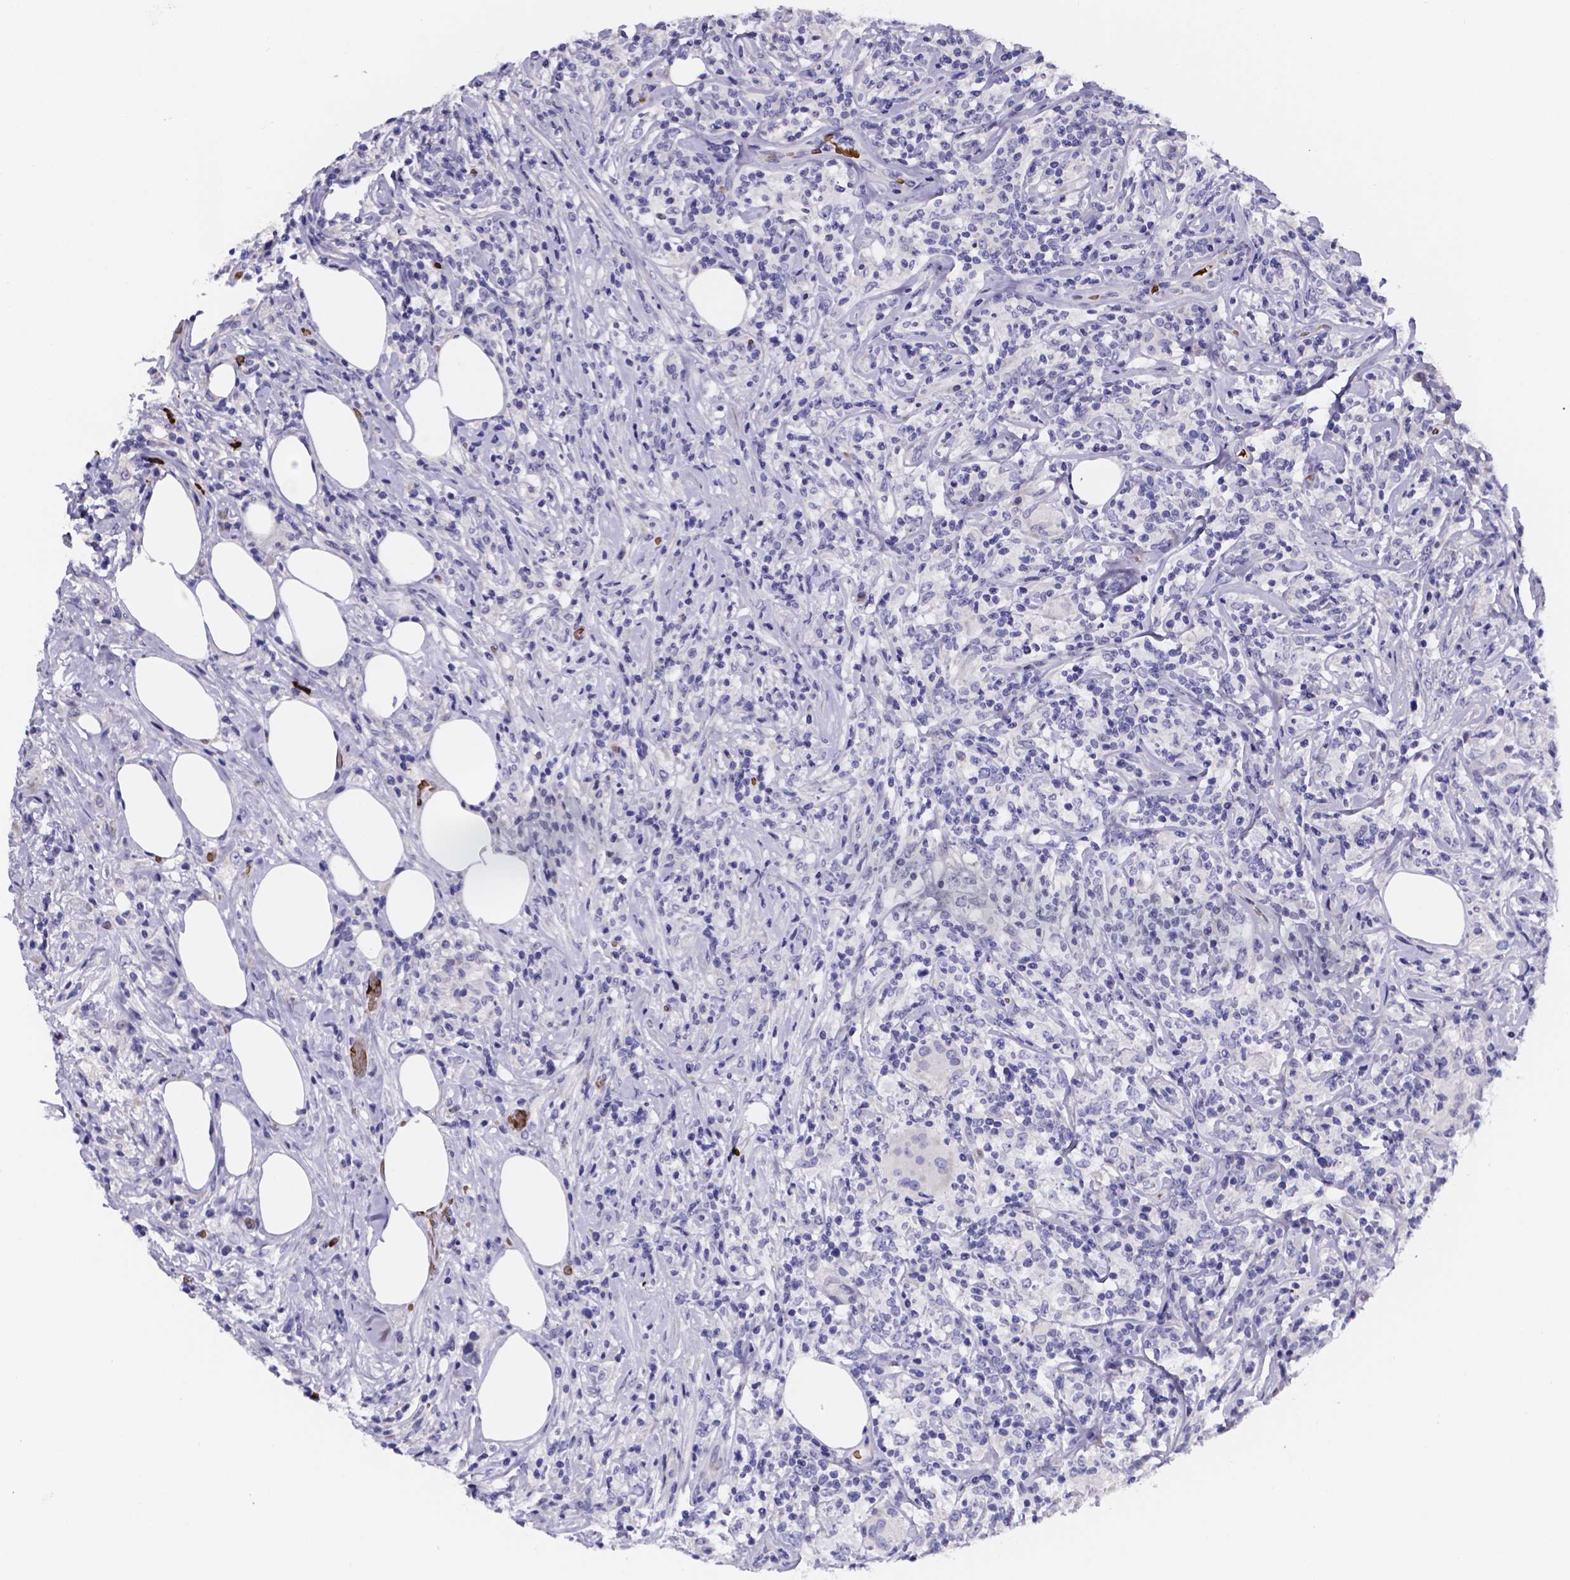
{"staining": {"intensity": "negative", "quantity": "none", "location": "none"}, "tissue": "lymphoma", "cell_type": "Tumor cells", "image_type": "cancer", "snomed": [{"axis": "morphology", "description": "Malignant lymphoma, non-Hodgkin's type, High grade"}, {"axis": "topography", "description": "Lymph node"}], "caption": "Immunohistochemistry micrograph of neoplastic tissue: lymphoma stained with DAB (3,3'-diaminobenzidine) shows no significant protein expression in tumor cells.", "gene": "GABRA3", "patient": {"sex": "female", "age": 84}}